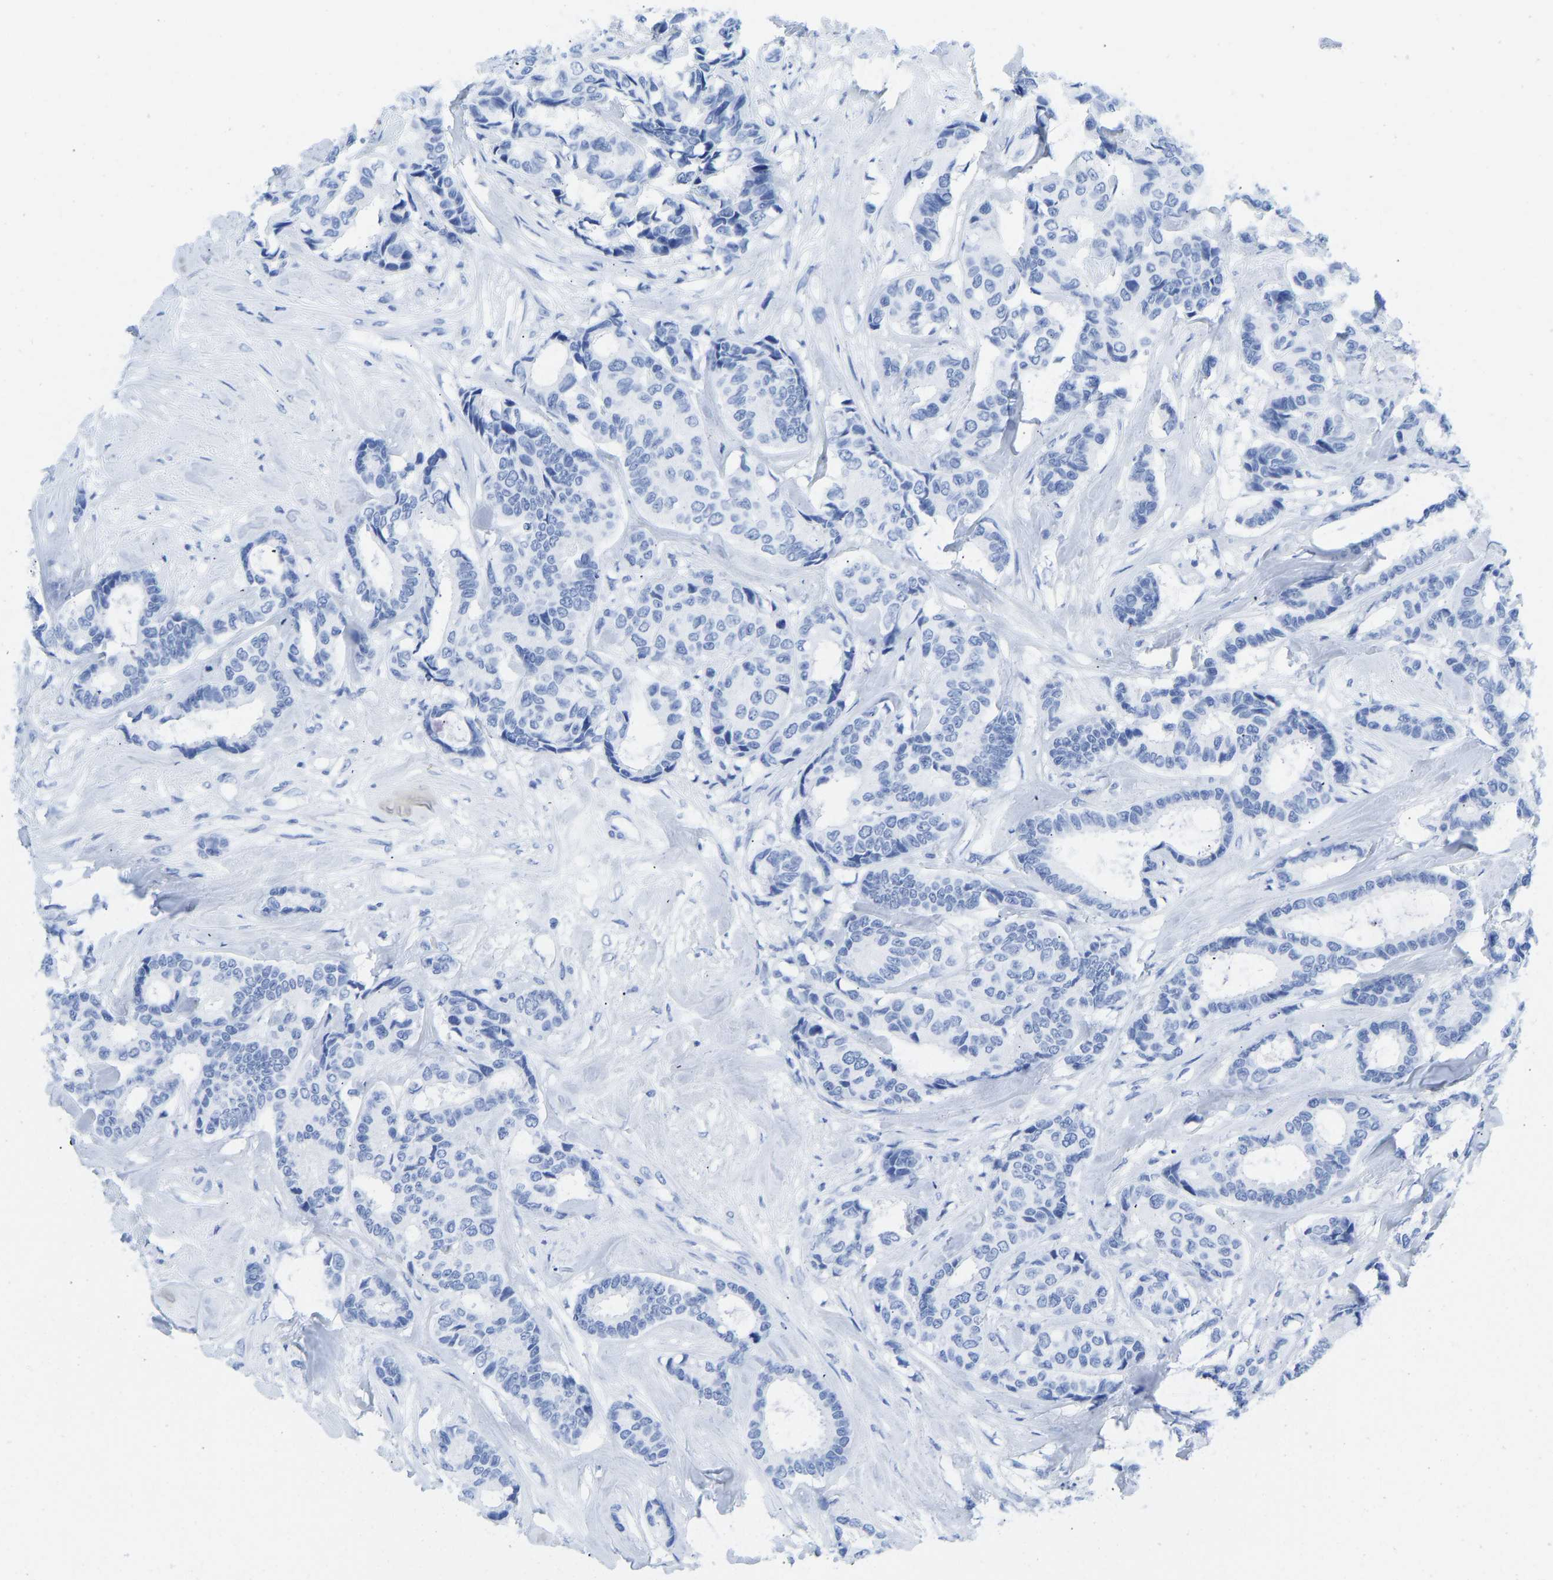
{"staining": {"intensity": "negative", "quantity": "none", "location": "none"}, "tissue": "breast cancer", "cell_type": "Tumor cells", "image_type": "cancer", "snomed": [{"axis": "morphology", "description": "Duct carcinoma"}, {"axis": "topography", "description": "Breast"}], "caption": "Tumor cells show no significant protein staining in breast cancer (intraductal carcinoma).", "gene": "ELMO2", "patient": {"sex": "female", "age": 87}}